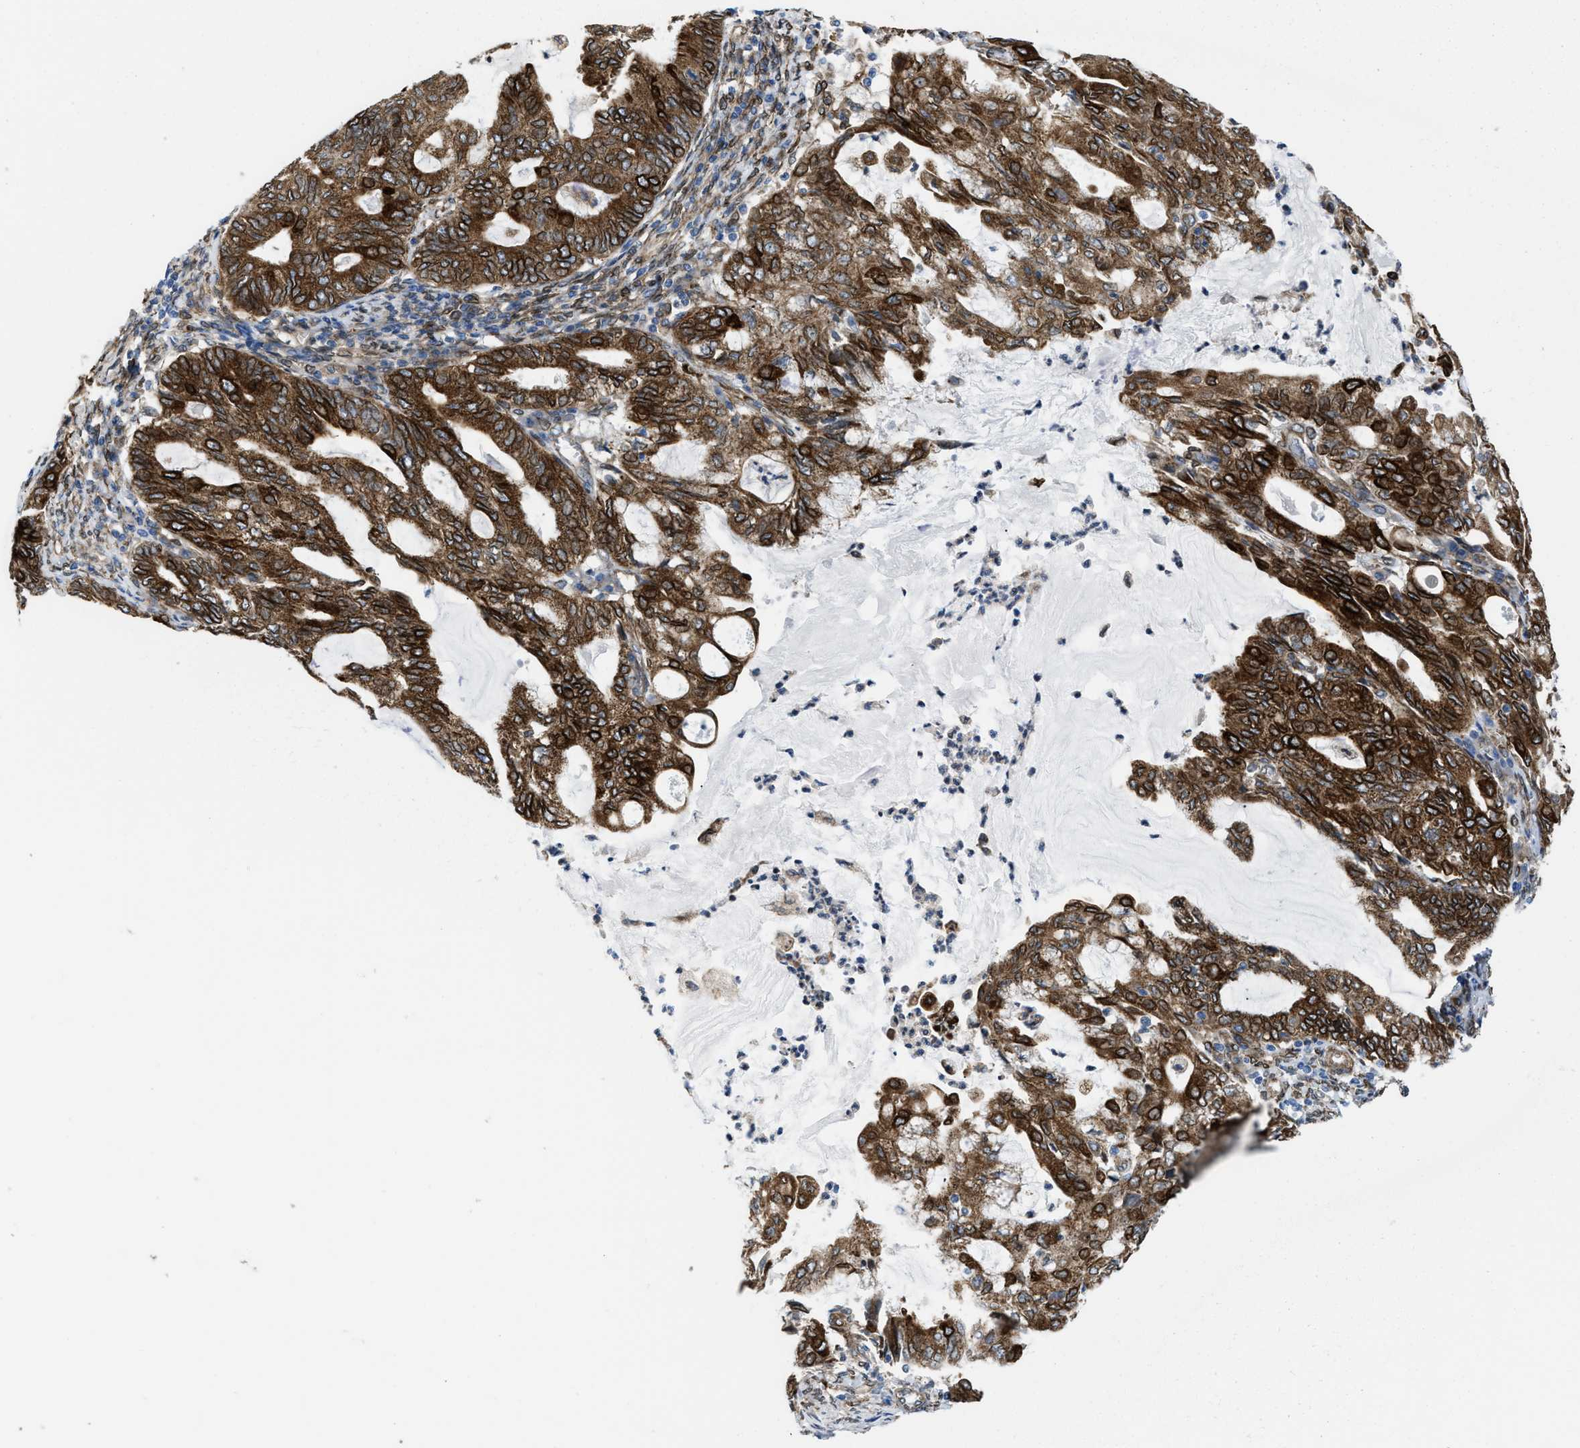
{"staining": {"intensity": "strong", "quantity": ">75%", "location": "cytoplasmic/membranous"}, "tissue": "endometrial cancer", "cell_type": "Tumor cells", "image_type": "cancer", "snomed": [{"axis": "morphology", "description": "Adenocarcinoma, NOS"}, {"axis": "topography", "description": "Endometrium"}], "caption": "Immunohistochemical staining of human endometrial adenocarcinoma demonstrates strong cytoplasmic/membranous protein staining in approximately >75% of tumor cells. Immunohistochemistry (ihc) stains the protein in brown and the nuclei are stained blue.", "gene": "ERLIN2", "patient": {"sex": "female", "age": 86}}